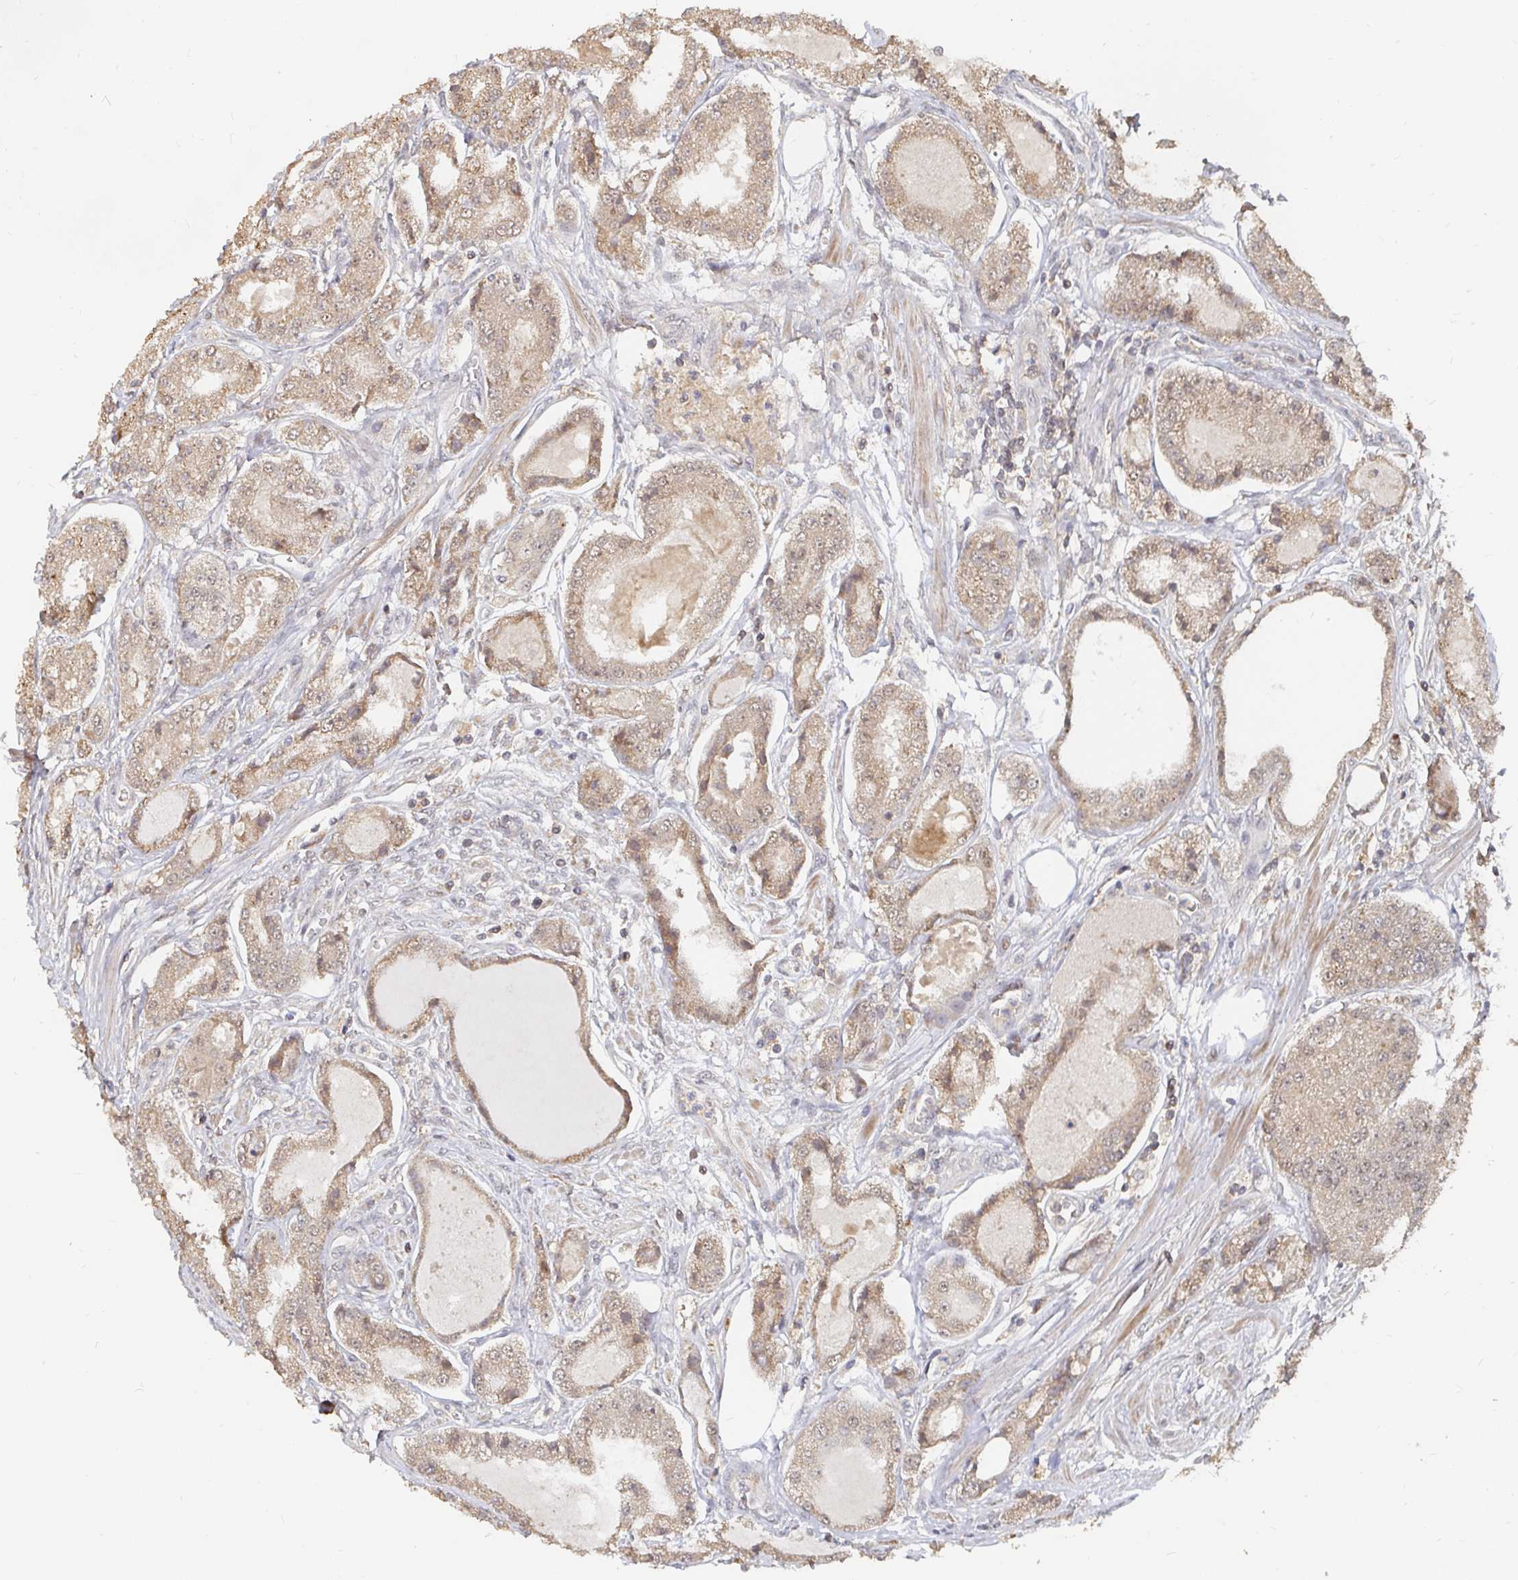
{"staining": {"intensity": "weak", "quantity": ">75%", "location": "cytoplasmic/membranous"}, "tissue": "prostate cancer", "cell_type": "Tumor cells", "image_type": "cancer", "snomed": [{"axis": "morphology", "description": "Adenocarcinoma, High grade"}, {"axis": "topography", "description": "Prostate"}], "caption": "High-grade adenocarcinoma (prostate) stained with a protein marker shows weak staining in tumor cells.", "gene": "LRP5", "patient": {"sex": "male", "age": 66}}